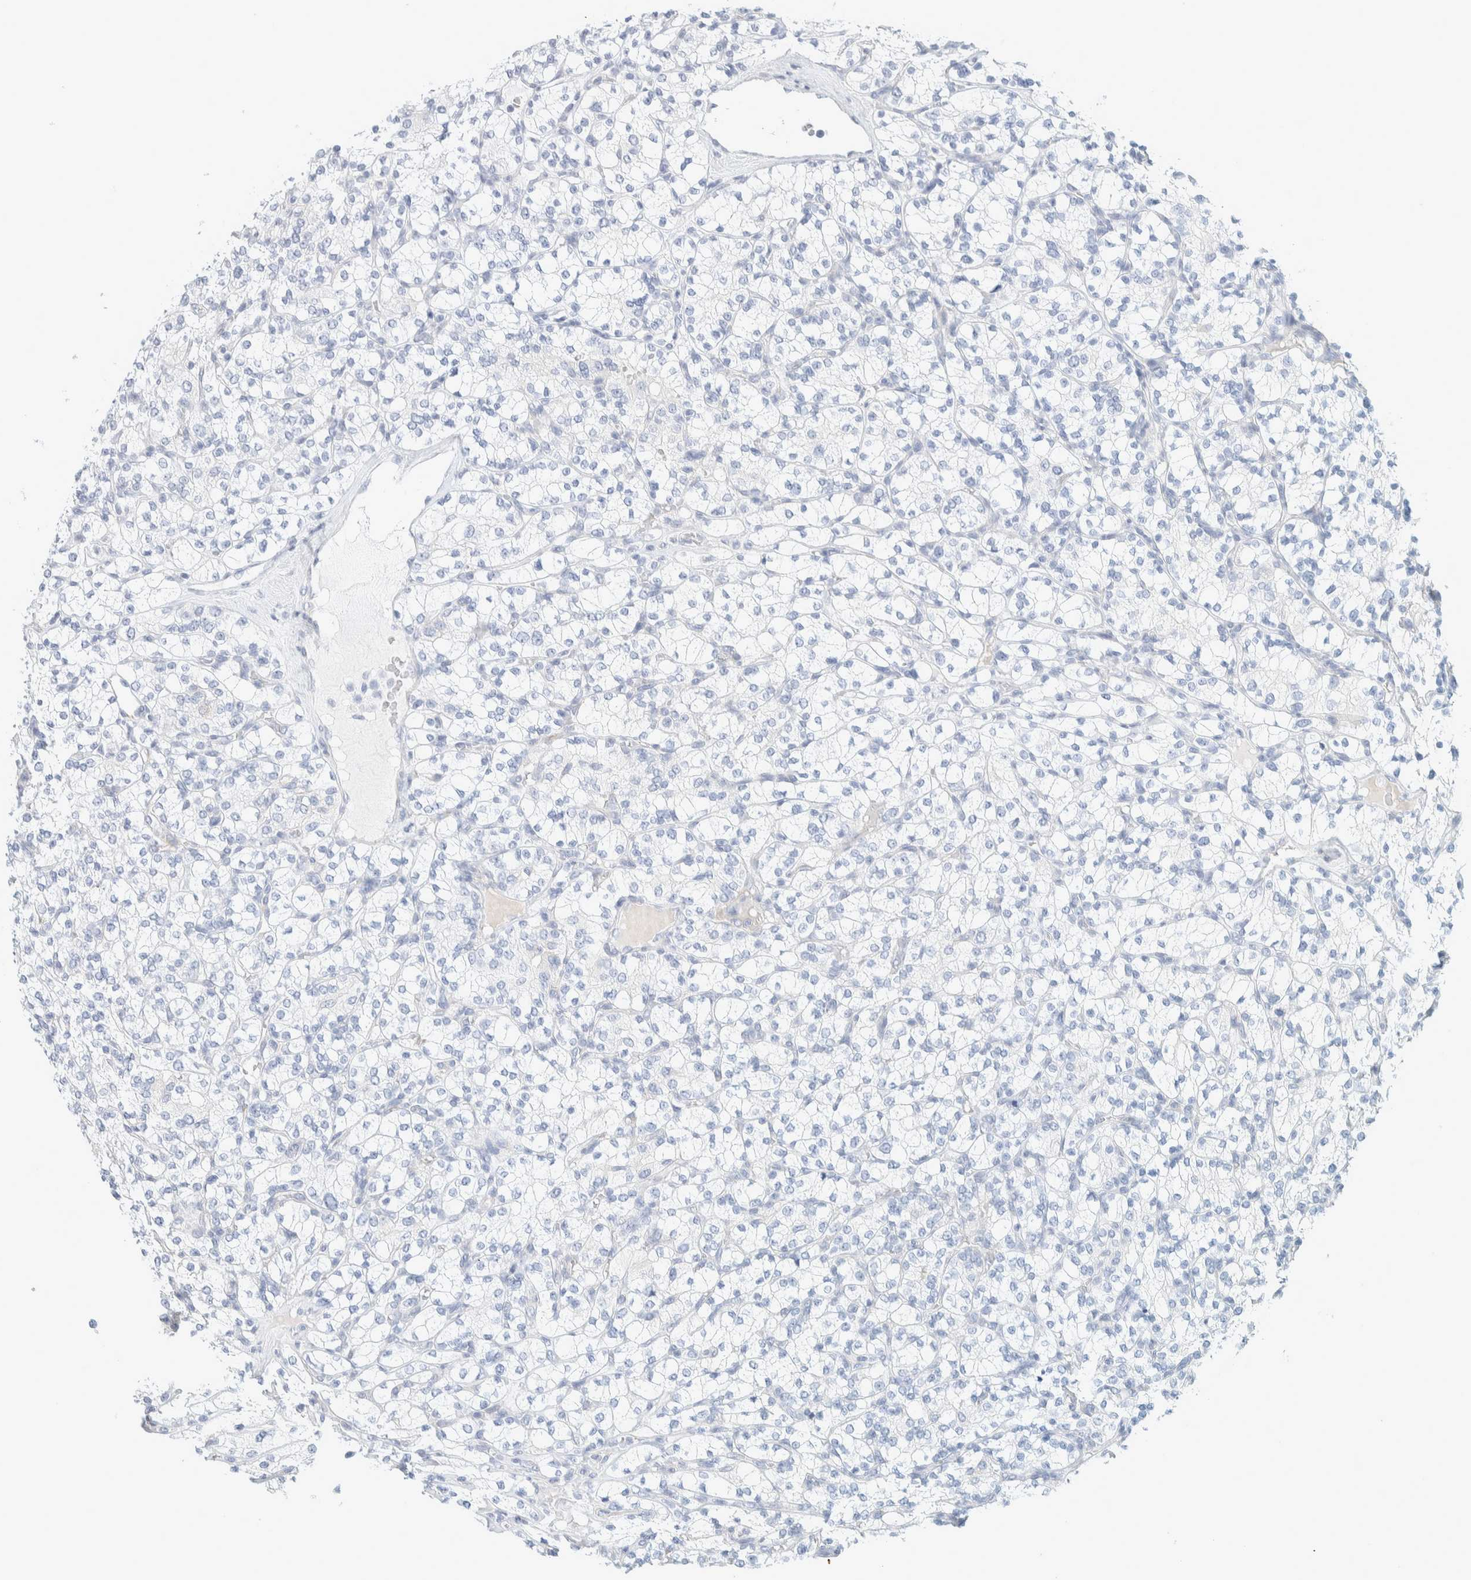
{"staining": {"intensity": "negative", "quantity": "none", "location": "none"}, "tissue": "renal cancer", "cell_type": "Tumor cells", "image_type": "cancer", "snomed": [{"axis": "morphology", "description": "Adenocarcinoma, NOS"}, {"axis": "topography", "description": "Kidney"}], "caption": "The photomicrograph displays no staining of tumor cells in renal adenocarcinoma. (DAB (3,3'-diaminobenzidine) IHC, high magnification).", "gene": "ATCAY", "patient": {"sex": "male", "age": 77}}